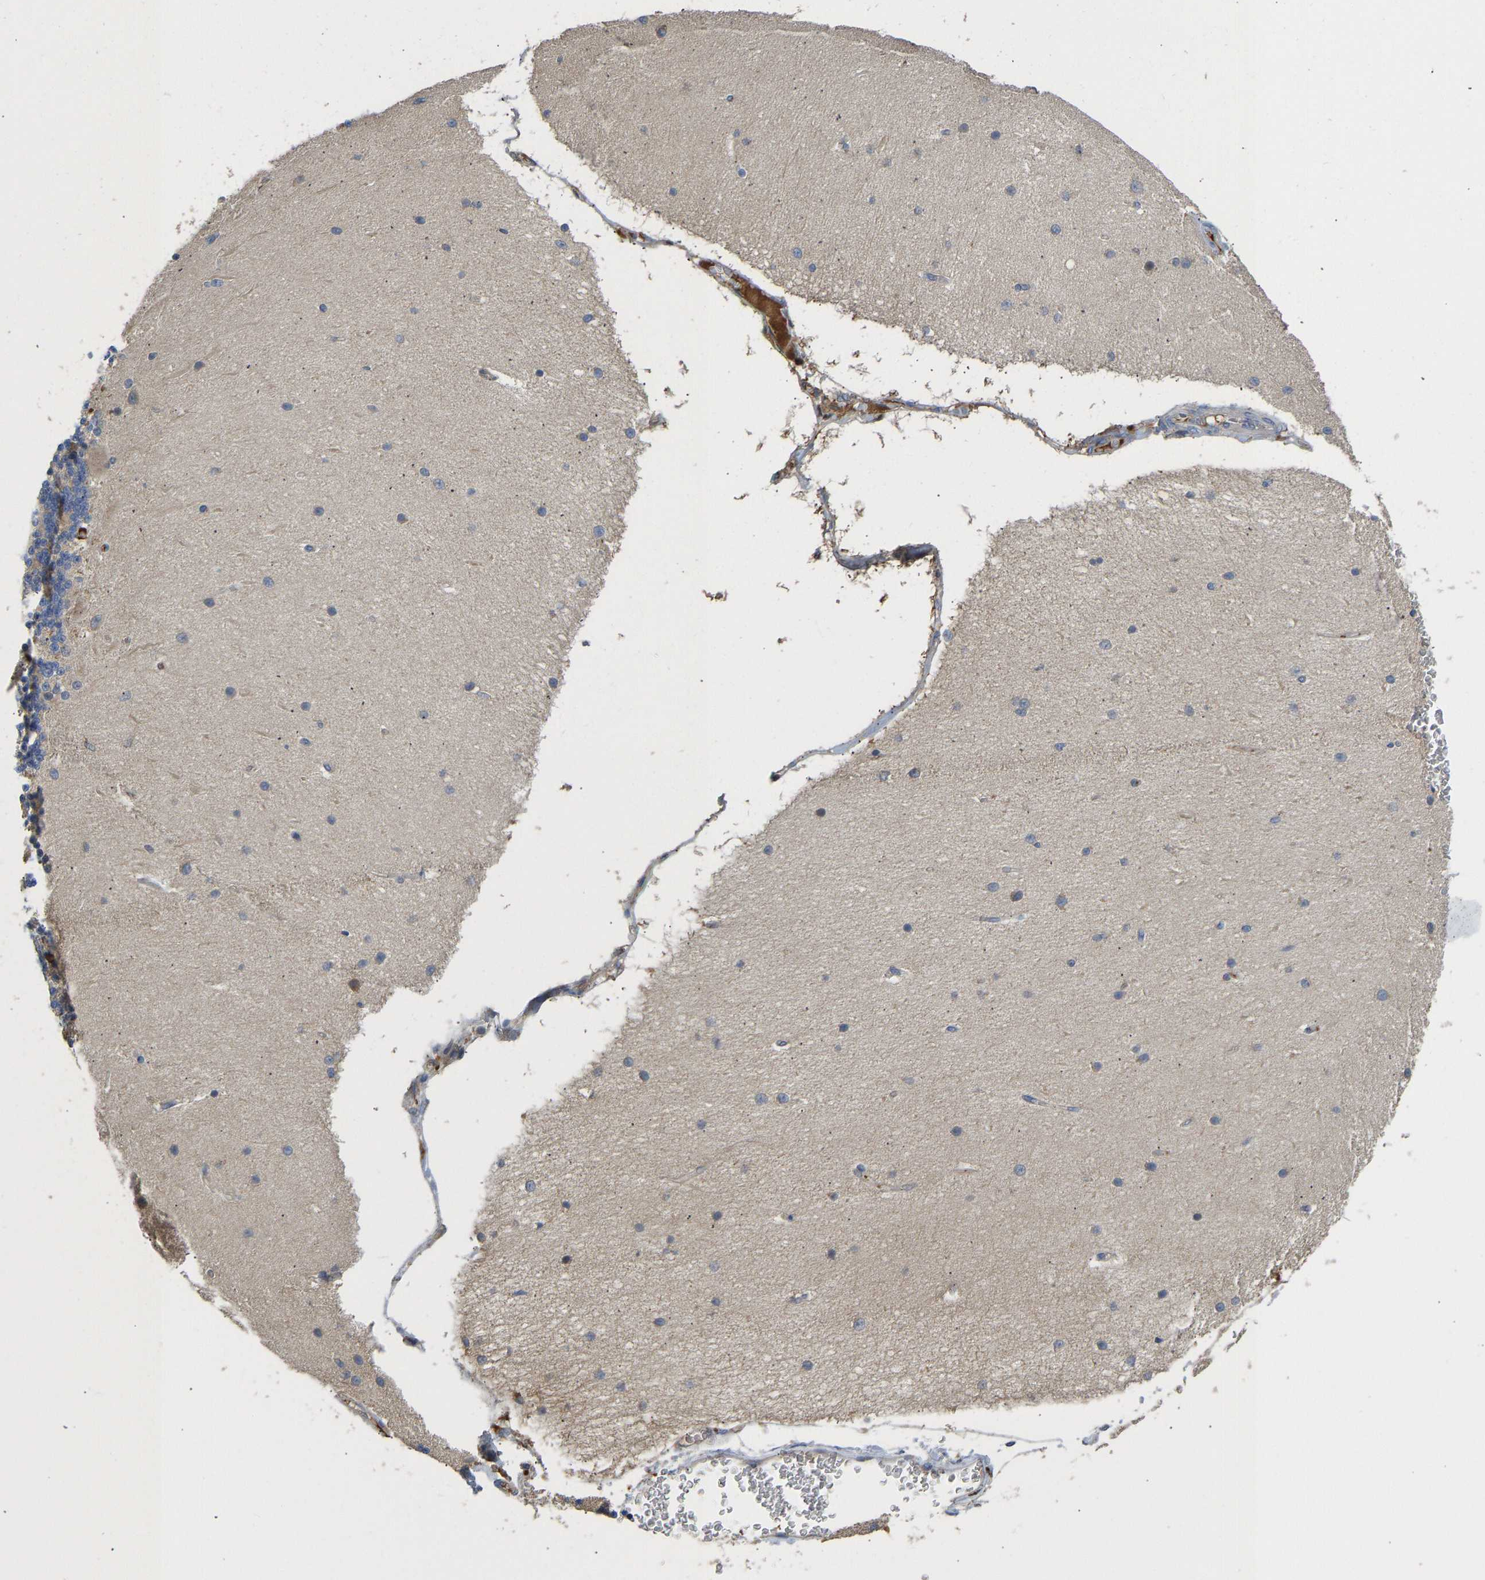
{"staining": {"intensity": "moderate", "quantity": "25%-75%", "location": "cytoplasmic/membranous"}, "tissue": "cerebellum", "cell_type": "Cells in granular layer", "image_type": "normal", "snomed": [{"axis": "morphology", "description": "Normal tissue, NOS"}, {"axis": "topography", "description": "Cerebellum"}], "caption": "Cells in granular layer exhibit medium levels of moderate cytoplasmic/membranous expression in approximately 25%-75% of cells in unremarkable human cerebellum.", "gene": "VCPKMT", "patient": {"sex": "female", "age": 54}}